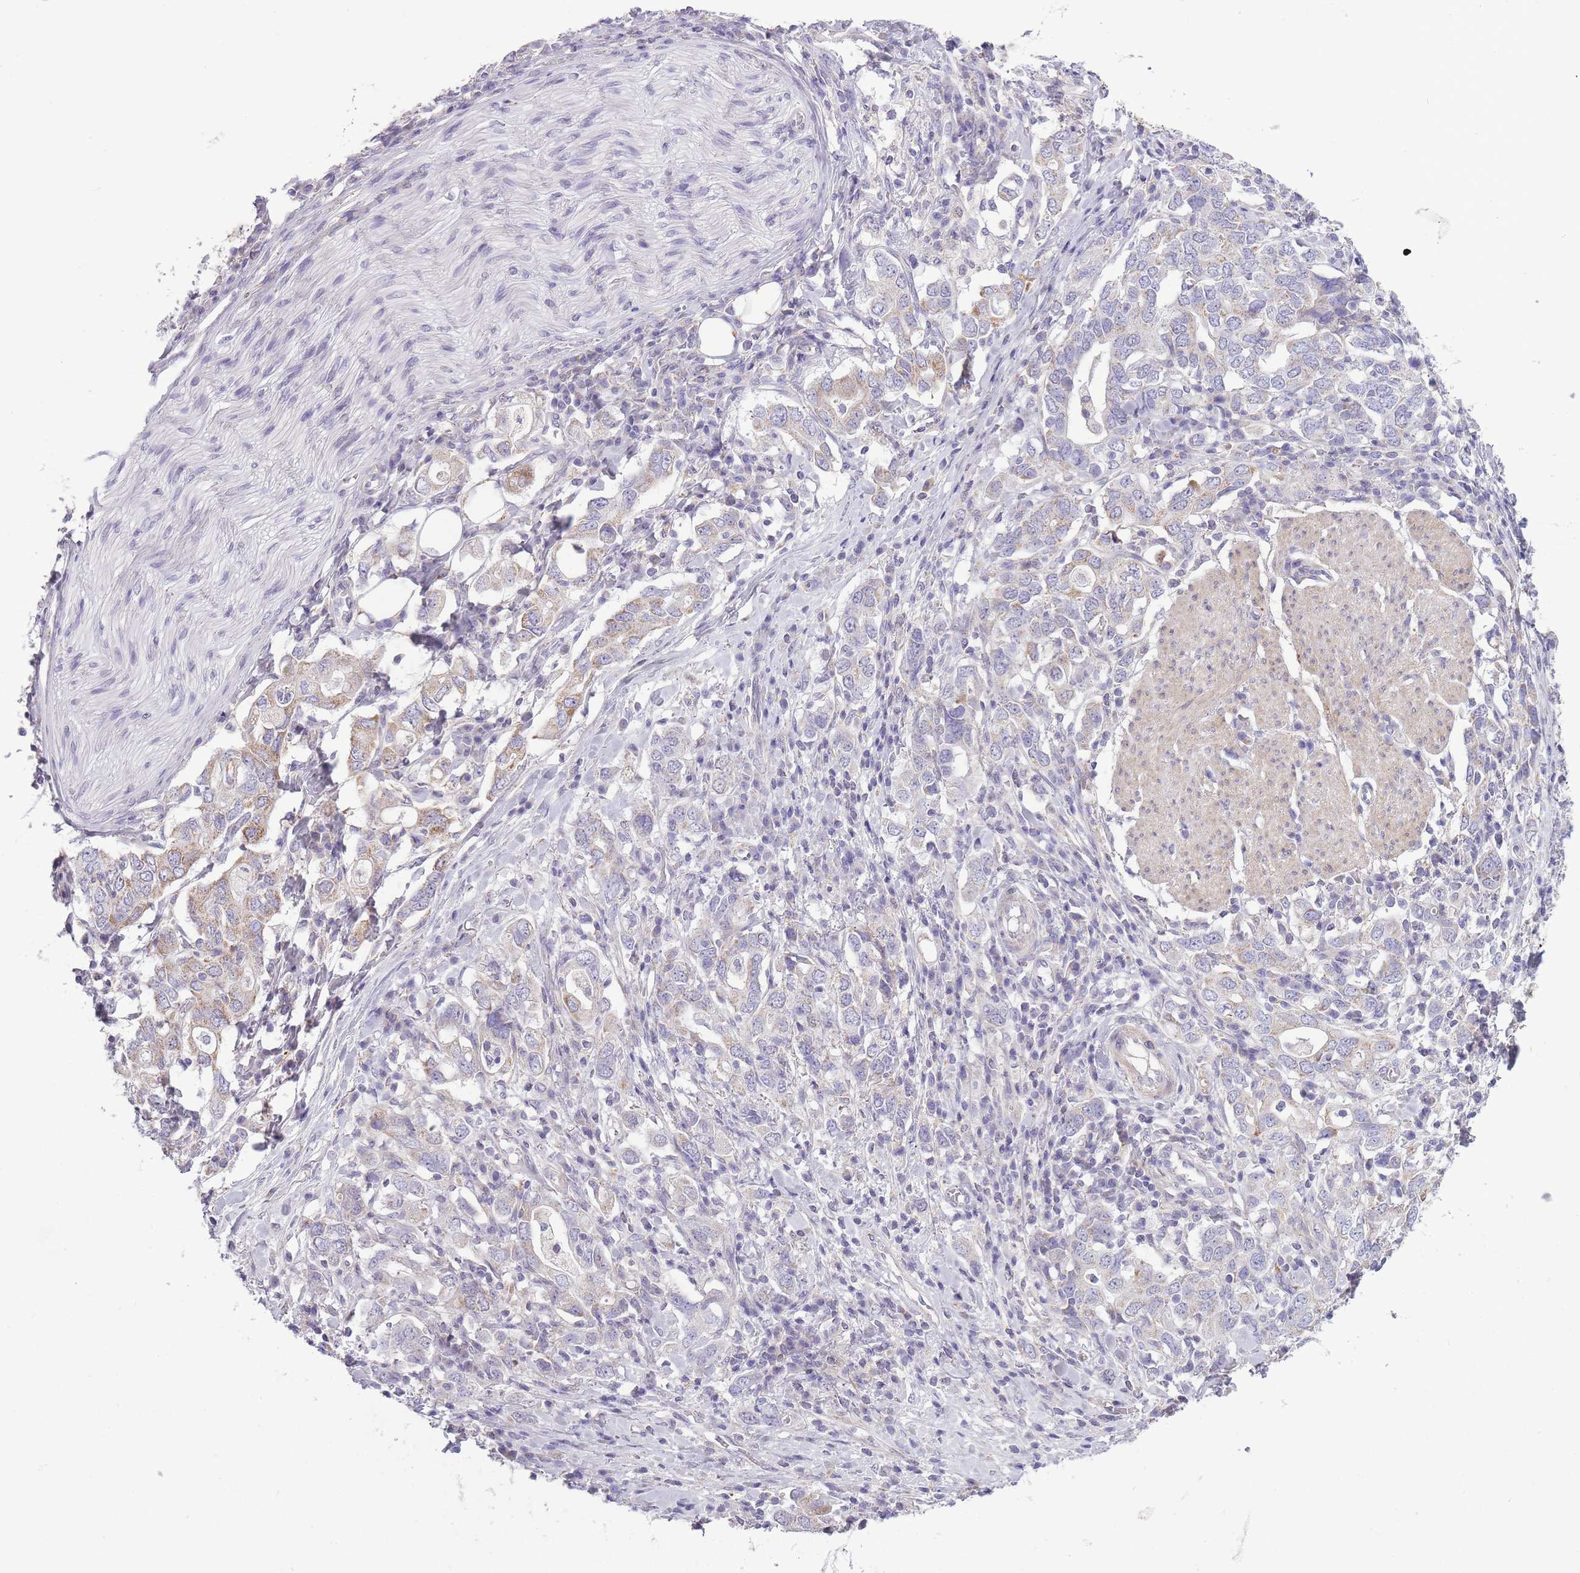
{"staining": {"intensity": "weak", "quantity": "<25%", "location": "cytoplasmic/membranous"}, "tissue": "stomach cancer", "cell_type": "Tumor cells", "image_type": "cancer", "snomed": [{"axis": "morphology", "description": "Adenocarcinoma, NOS"}, {"axis": "topography", "description": "Stomach, upper"}, {"axis": "topography", "description": "Stomach"}], "caption": "The histopathology image exhibits no staining of tumor cells in stomach adenocarcinoma.", "gene": "ZBTB24", "patient": {"sex": "male", "age": 62}}